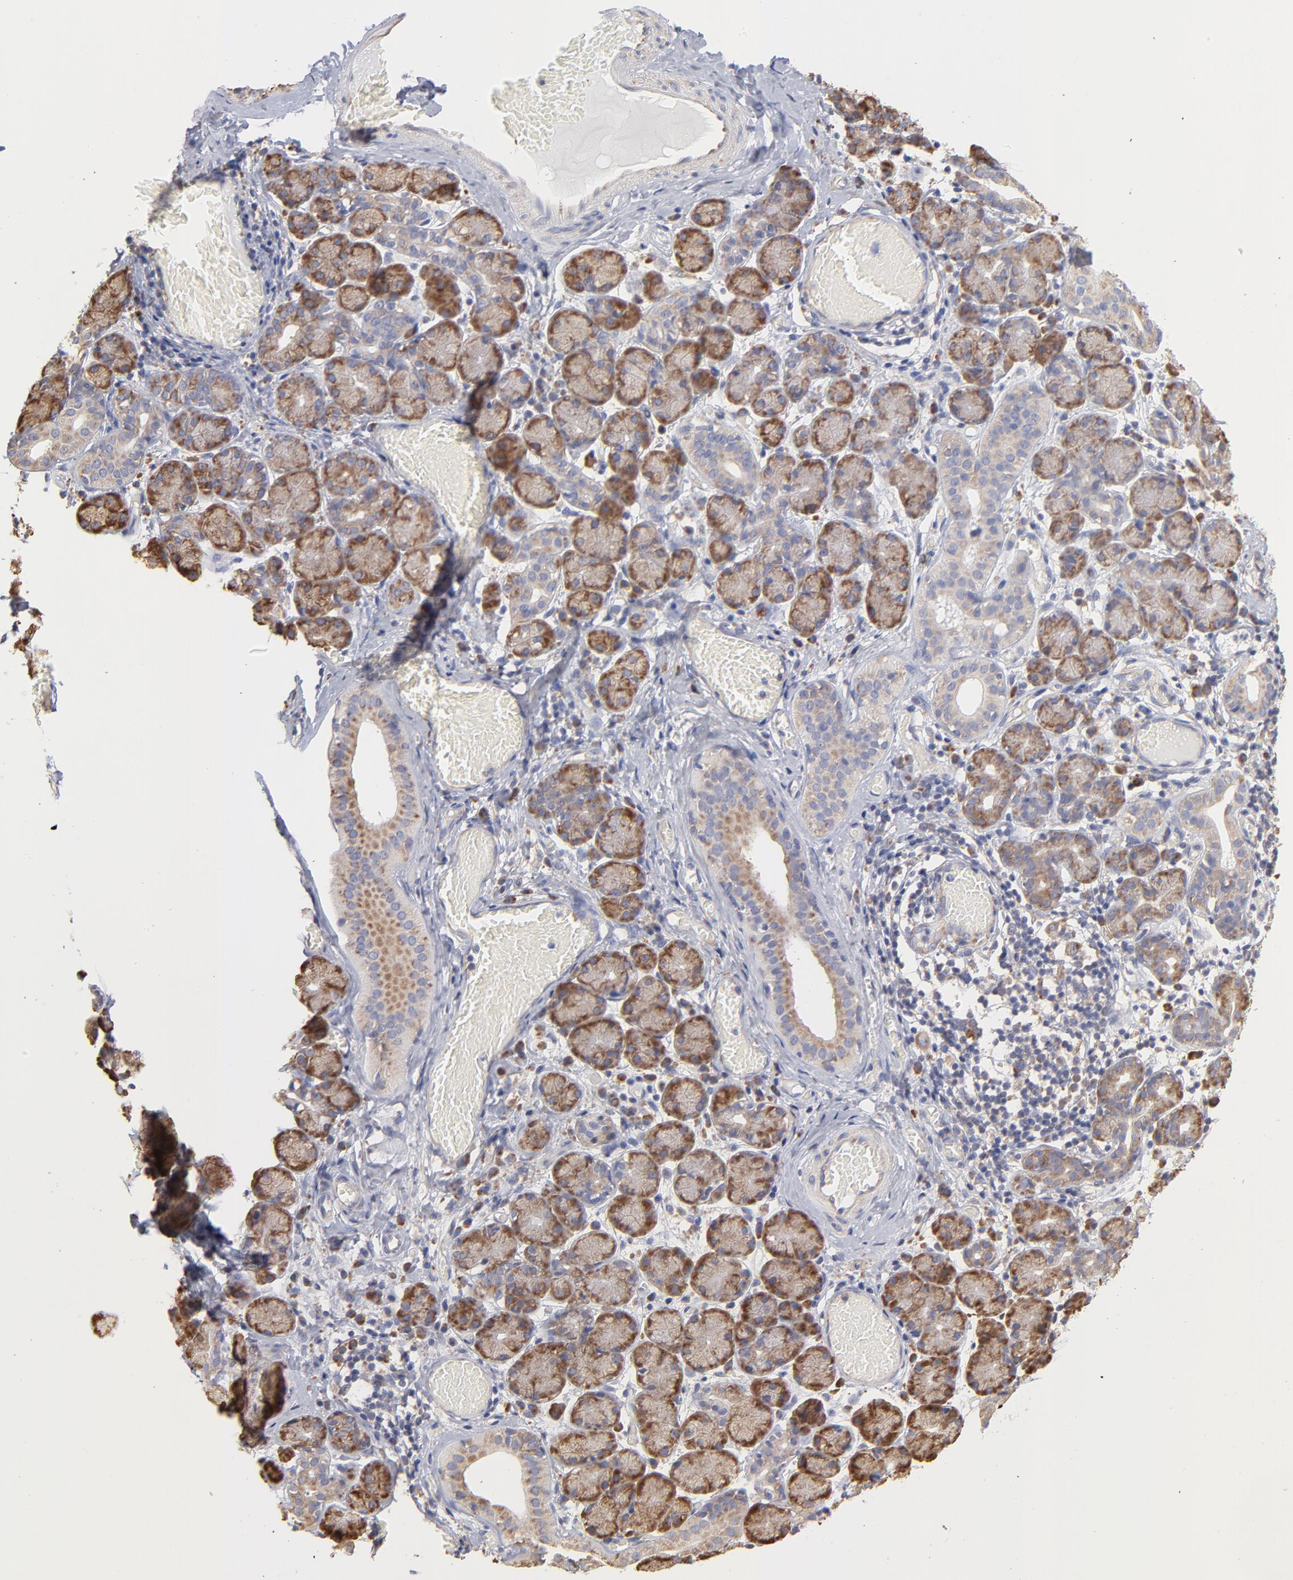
{"staining": {"intensity": "moderate", "quantity": ">75%", "location": "cytoplasmic/membranous"}, "tissue": "salivary gland", "cell_type": "Glandular cells", "image_type": "normal", "snomed": [{"axis": "morphology", "description": "Normal tissue, NOS"}, {"axis": "topography", "description": "Salivary gland"}], "caption": "Salivary gland stained with DAB (3,3'-diaminobenzidine) immunohistochemistry (IHC) exhibits medium levels of moderate cytoplasmic/membranous staining in approximately >75% of glandular cells. The staining was performed using DAB, with brown indicating positive protein expression. Nuclei are stained blue with hematoxylin.", "gene": "RPL3", "patient": {"sex": "female", "age": 24}}